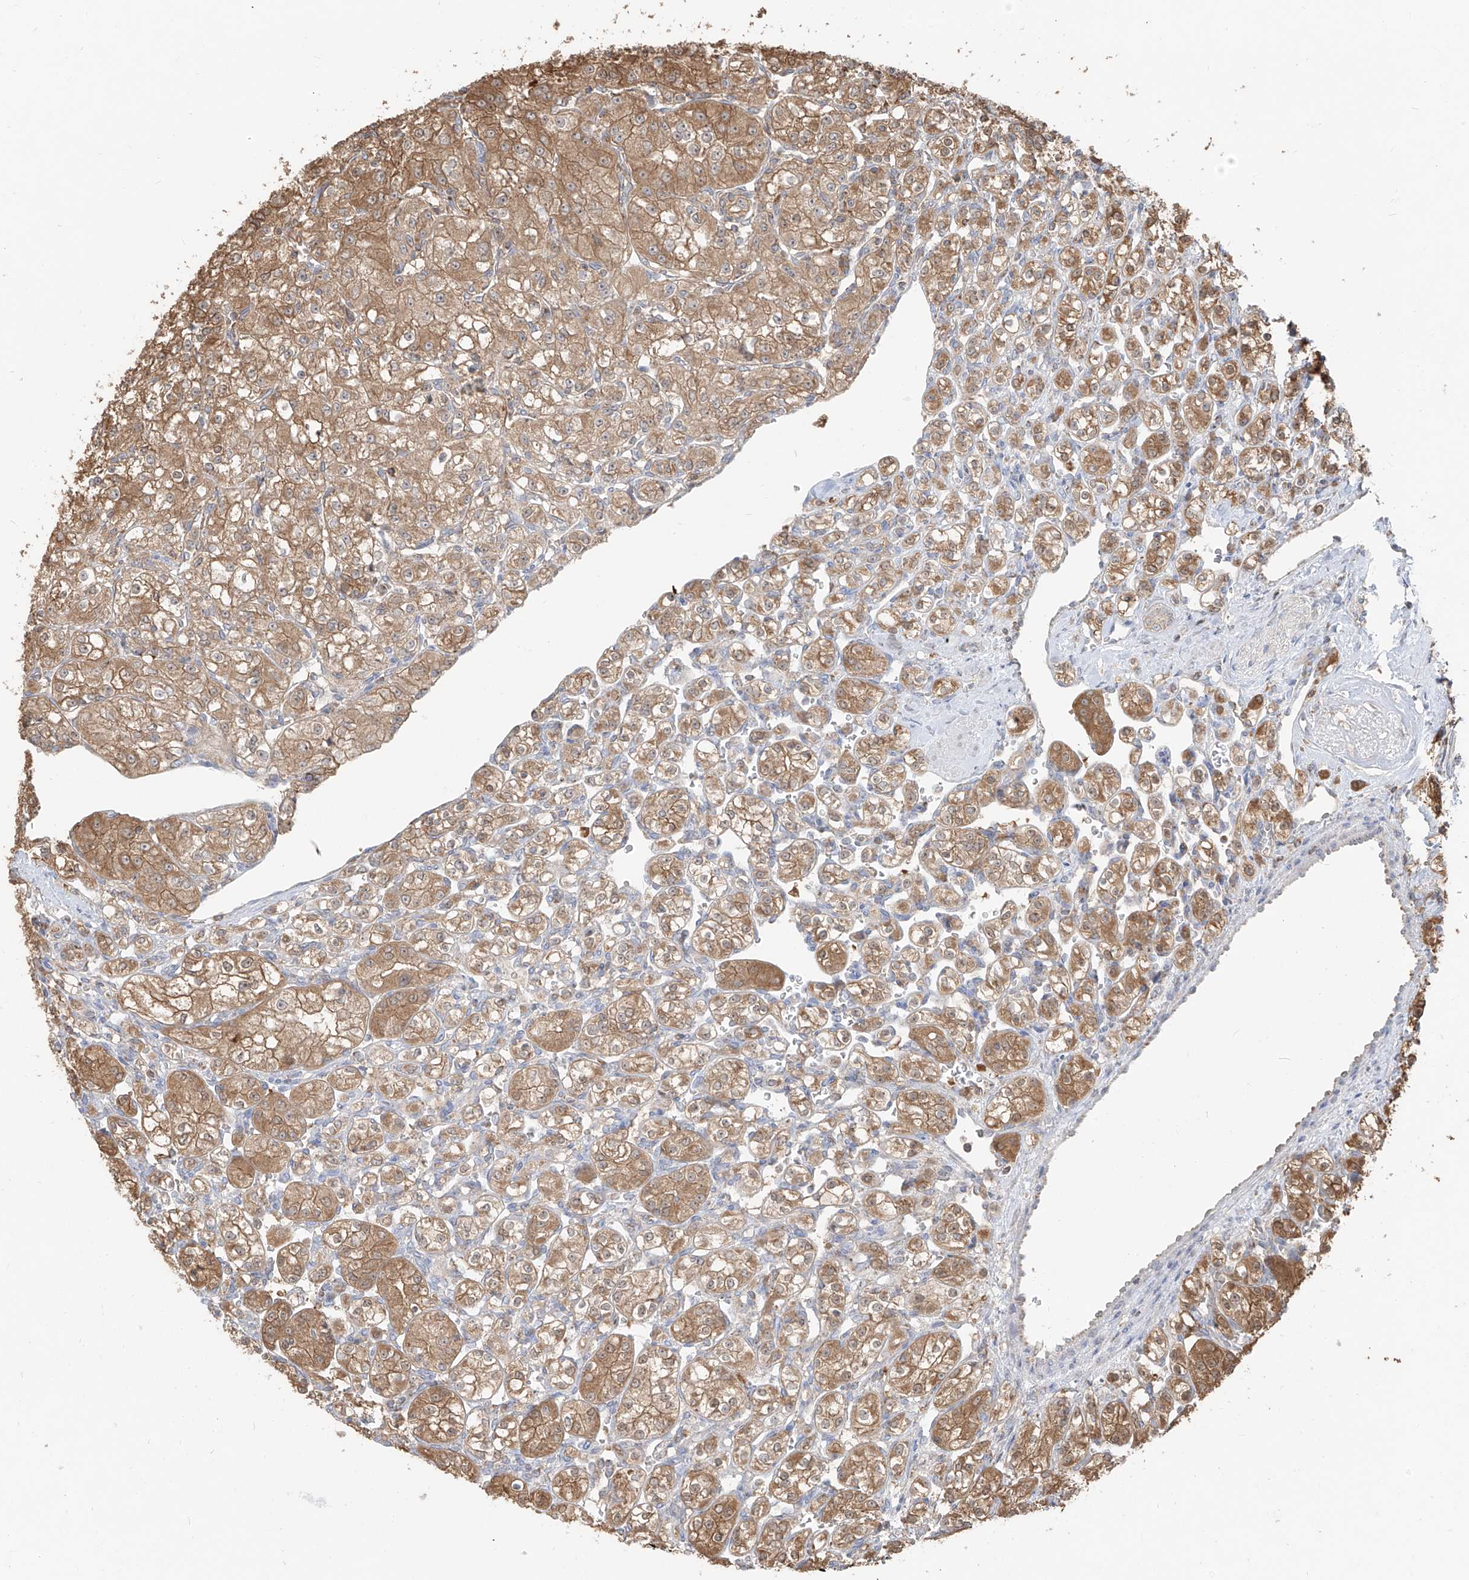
{"staining": {"intensity": "moderate", "quantity": ">75%", "location": "cytoplasmic/membranous"}, "tissue": "renal cancer", "cell_type": "Tumor cells", "image_type": "cancer", "snomed": [{"axis": "morphology", "description": "Adenocarcinoma, NOS"}, {"axis": "topography", "description": "Kidney"}], "caption": "An immunohistochemistry photomicrograph of neoplastic tissue is shown. Protein staining in brown highlights moderate cytoplasmic/membranous positivity in renal cancer (adenocarcinoma) within tumor cells.", "gene": "ETHE1", "patient": {"sex": "male", "age": 77}}